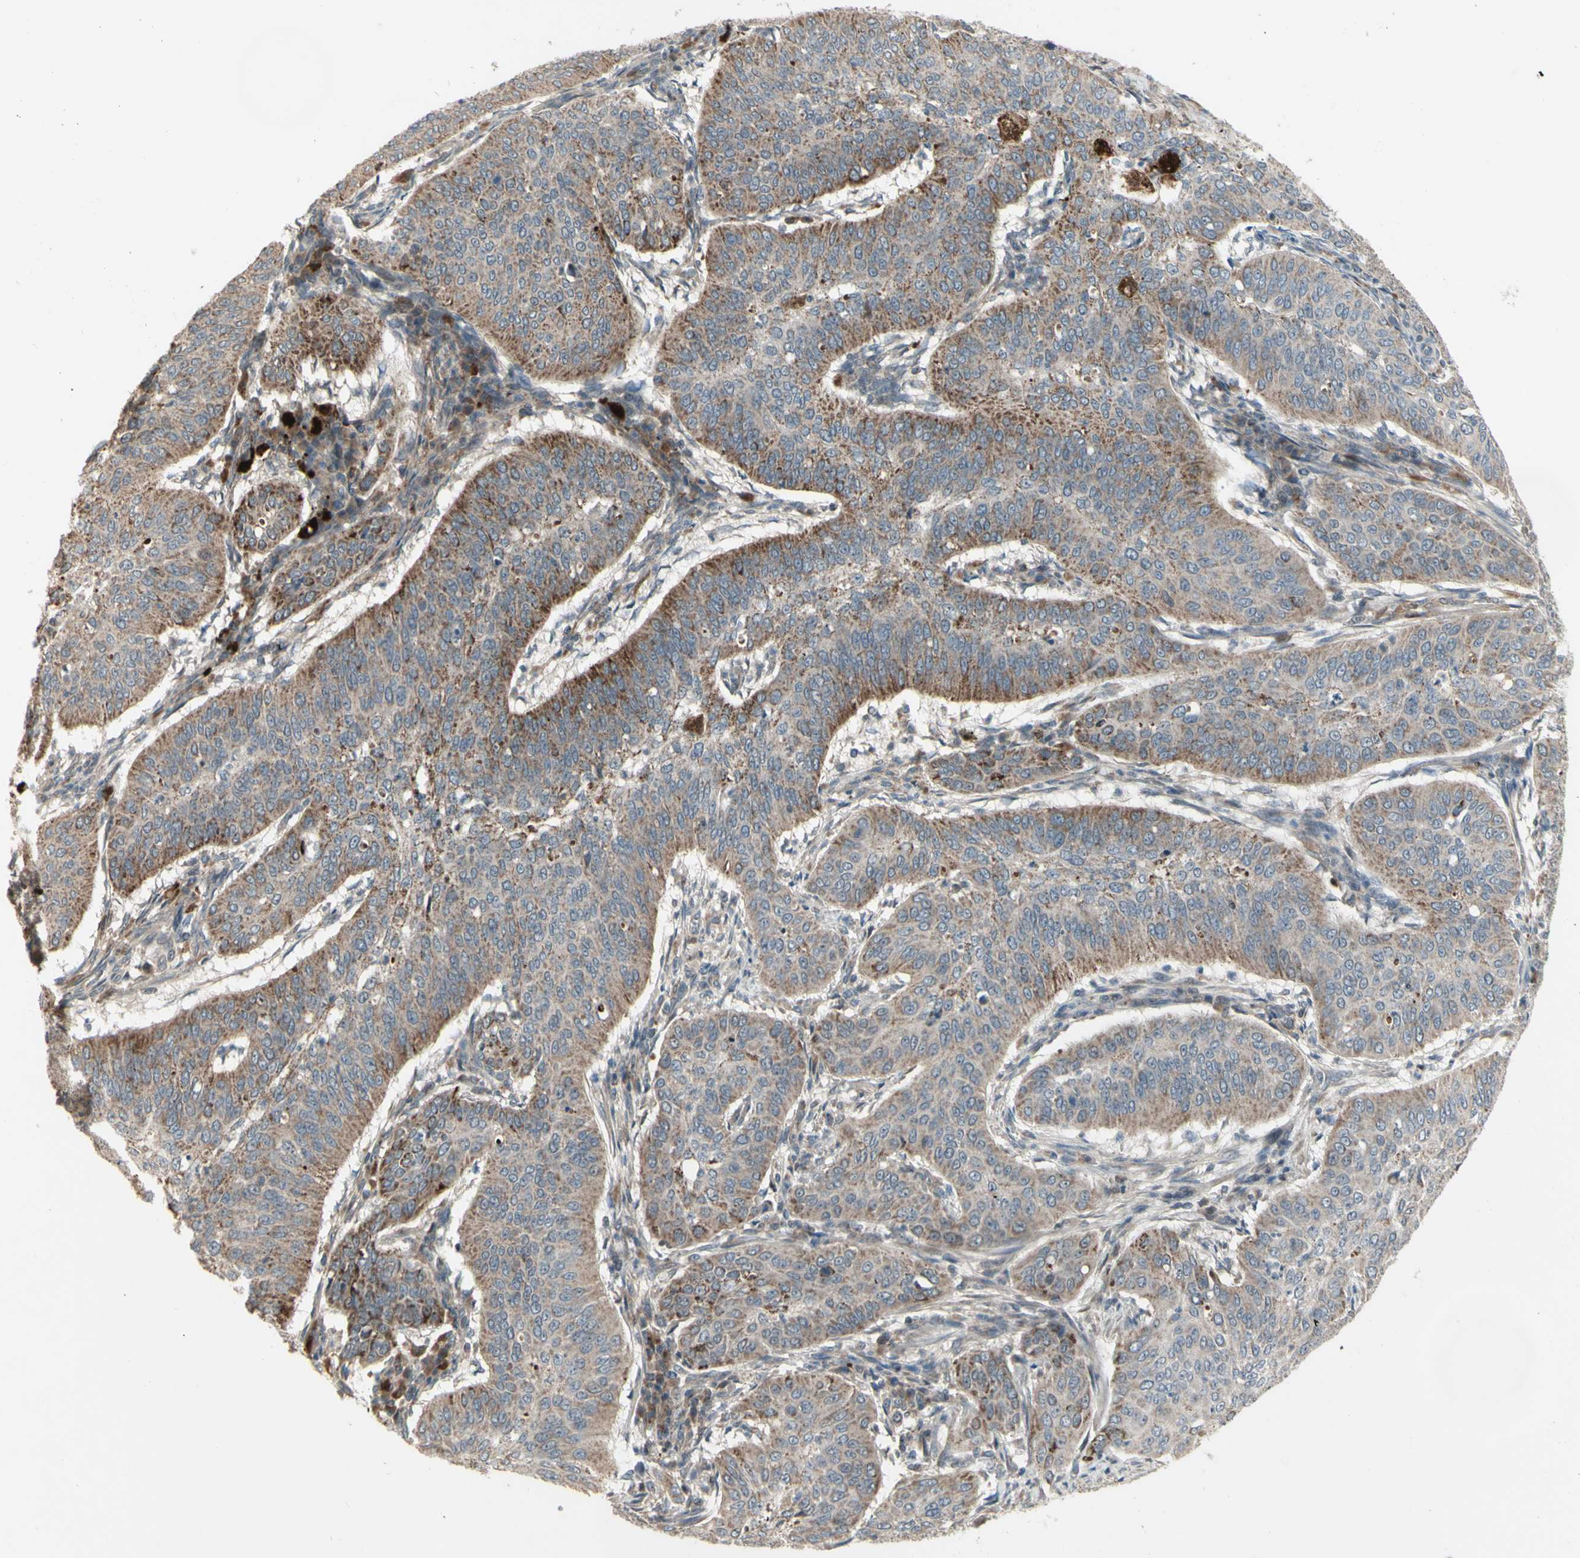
{"staining": {"intensity": "moderate", "quantity": ">75%", "location": "cytoplasmic/membranous"}, "tissue": "cervical cancer", "cell_type": "Tumor cells", "image_type": "cancer", "snomed": [{"axis": "morphology", "description": "Normal tissue, NOS"}, {"axis": "morphology", "description": "Squamous cell carcinoma, NOS"}, {"axis": "topography", "description": "Cervix"}], "caption": "The histopathology image displays immunohistochemical staining of cervical cancer (squamous cell carcinoma). There is moderate cytoplasmic/membranous staining is seen in approximately >75% of tumor cells.", "gene": "OSTM1", "patient": {"sex": "female", "age": 39}}